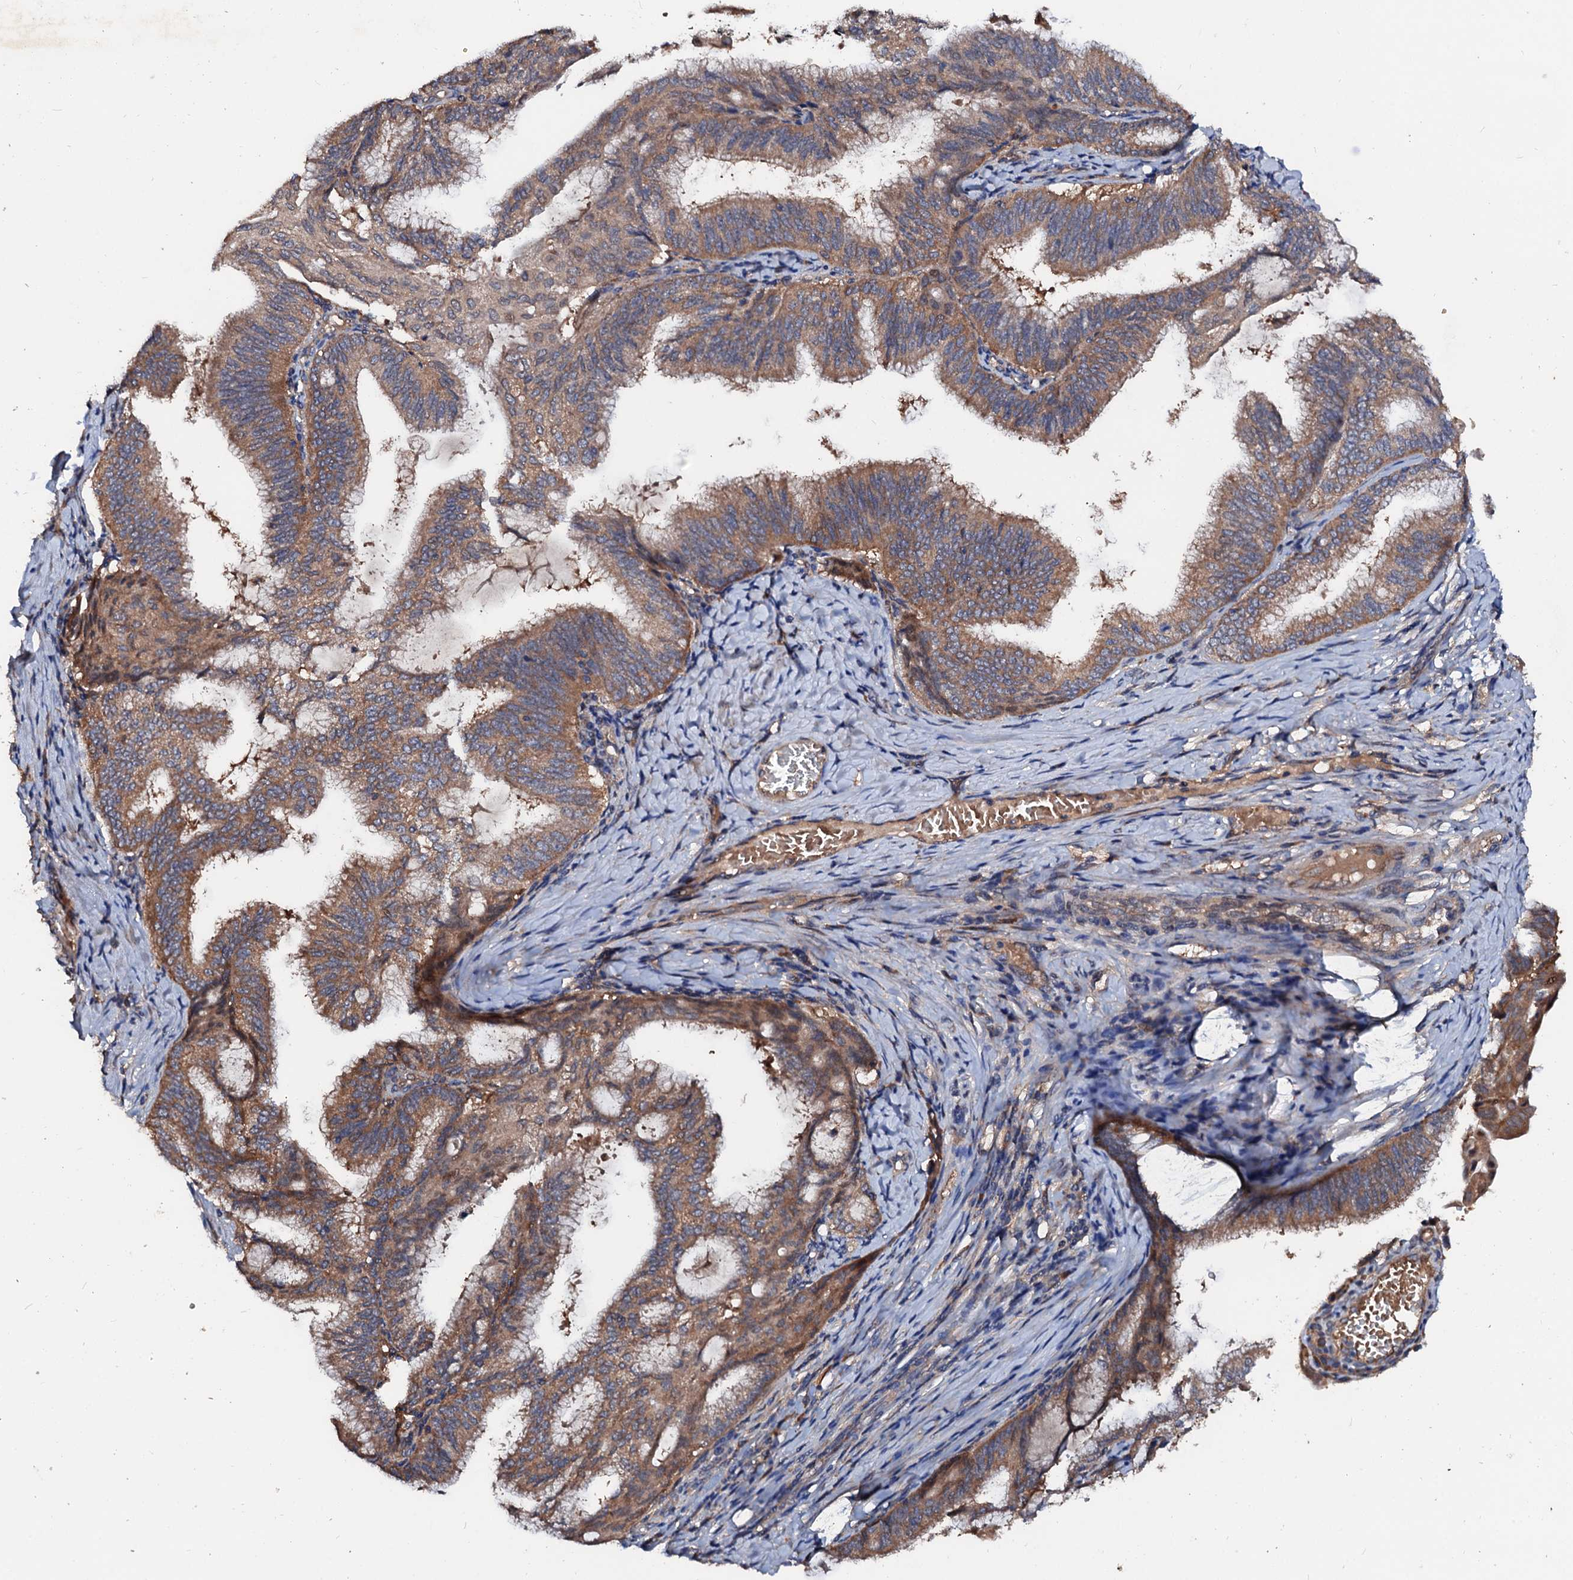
{"staining": {"intensity": "moderate", "quantity": ">75%", "location": "cytoplasmic/membranous"}, "tissue": "endometrial cancer", "cell_type": "Tumor cells", "image_type": "cancer", "snomed": [{"axis": "morphology", "description": "Adenocarcinoma, NOS"}, {"axis": "topography", "description": "Endometrium"}], "caption": "A brown stain highlights moderate cytoplasmic/membranous expression of a protein in adenocarcinoma (endometrial) tumor cells.", "gene": "EXTL1", "patient": {"sex": "female", "age": 49}}